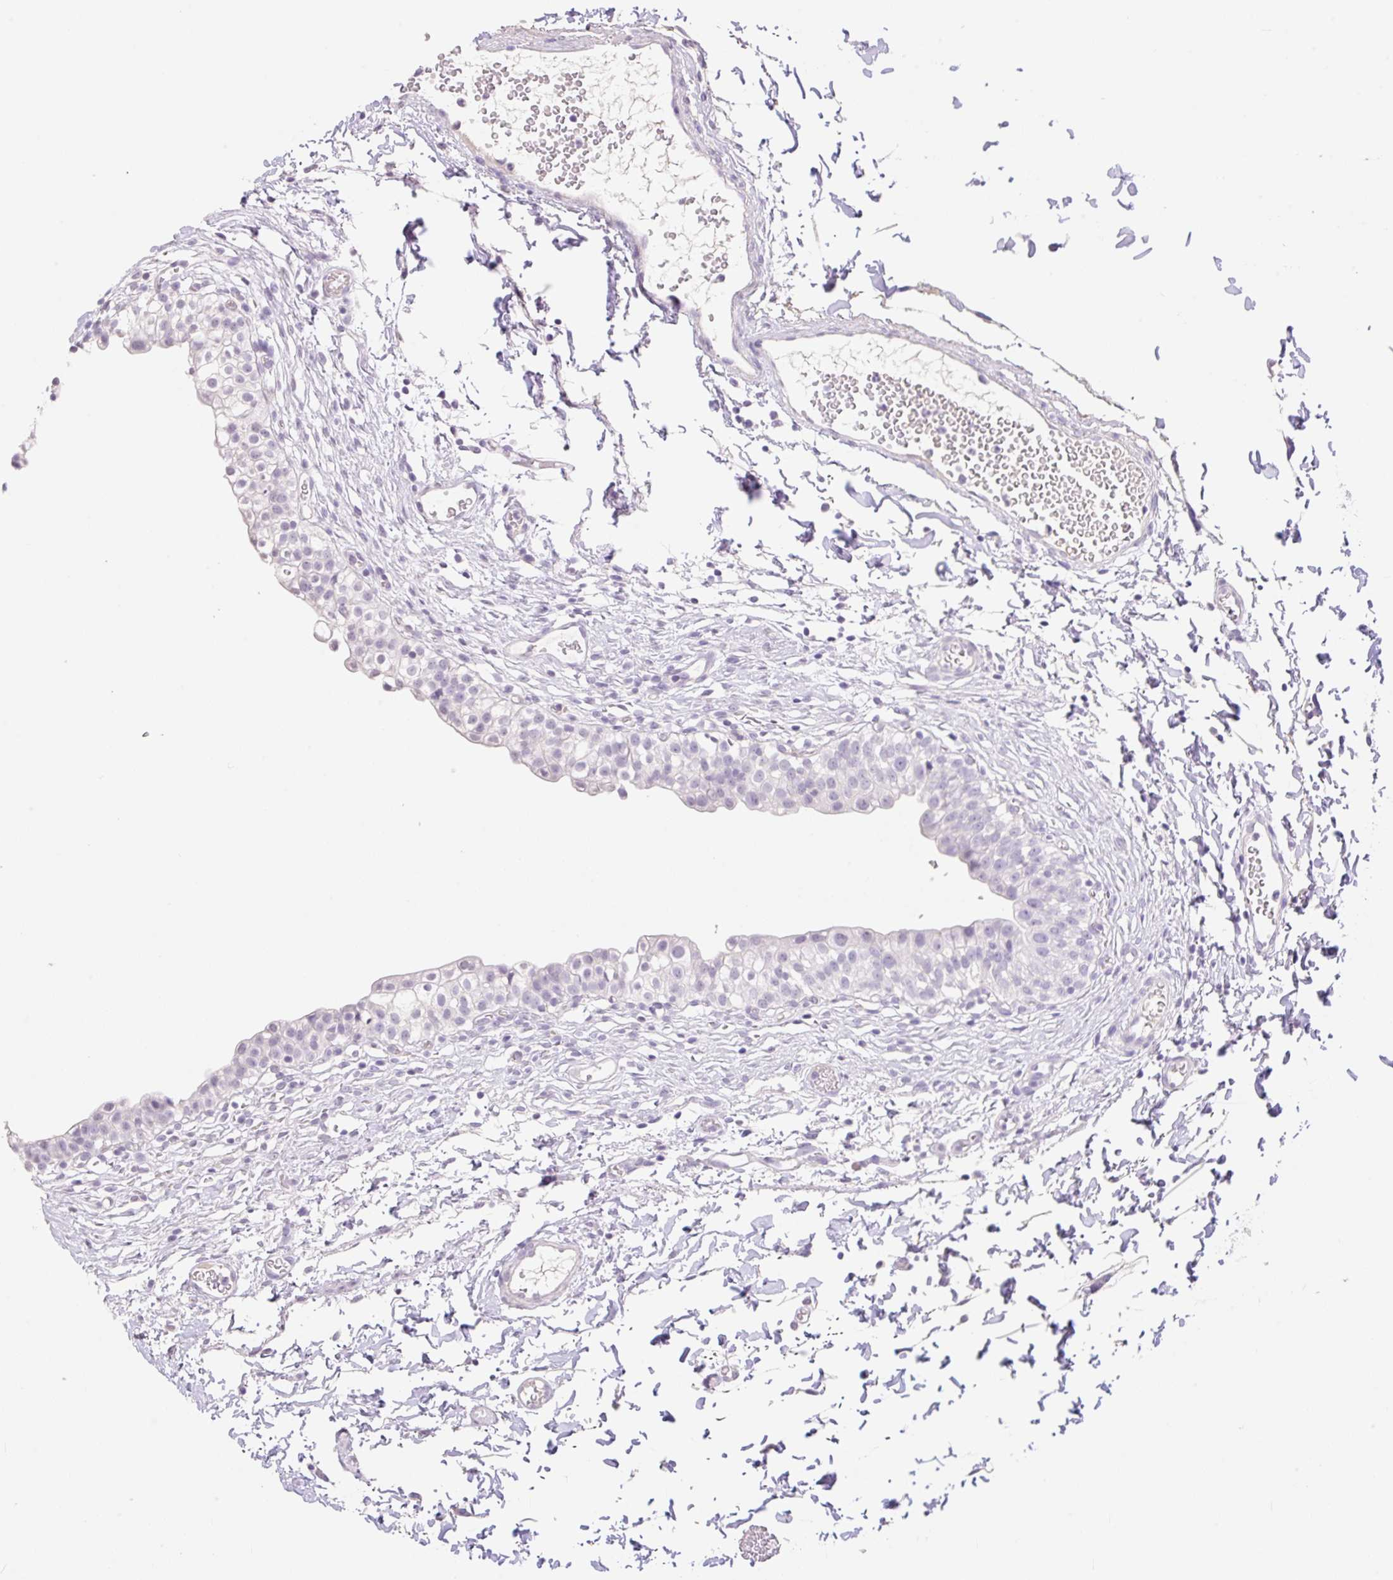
{"staining": {"intensity": "negative", "quantity": "none", "location": "none"}, "tissue": "urinary bladder", "cell_type": "Urothelial cells", "image_type": "normal", "snomed": [{"axis": "morphology", "description": "Normal tissue, NOS"}, {"axis": "topography", "description": "Urinary bladder"}, {"axis": "topography", "description": "Peripheral nerve tissue"}], "caption": "High power microscopy micrograph of an immunohistochemistry photomicrograph of normal urinary bladder, revealing no significant expression in urothelial cells. (DAB (3,3'-diaminobenzidine) IHC visualized using brightfield microscopy, high magnification).", "gene": "HCRTR2", "patient": {"sex": "male", "age": 55}}